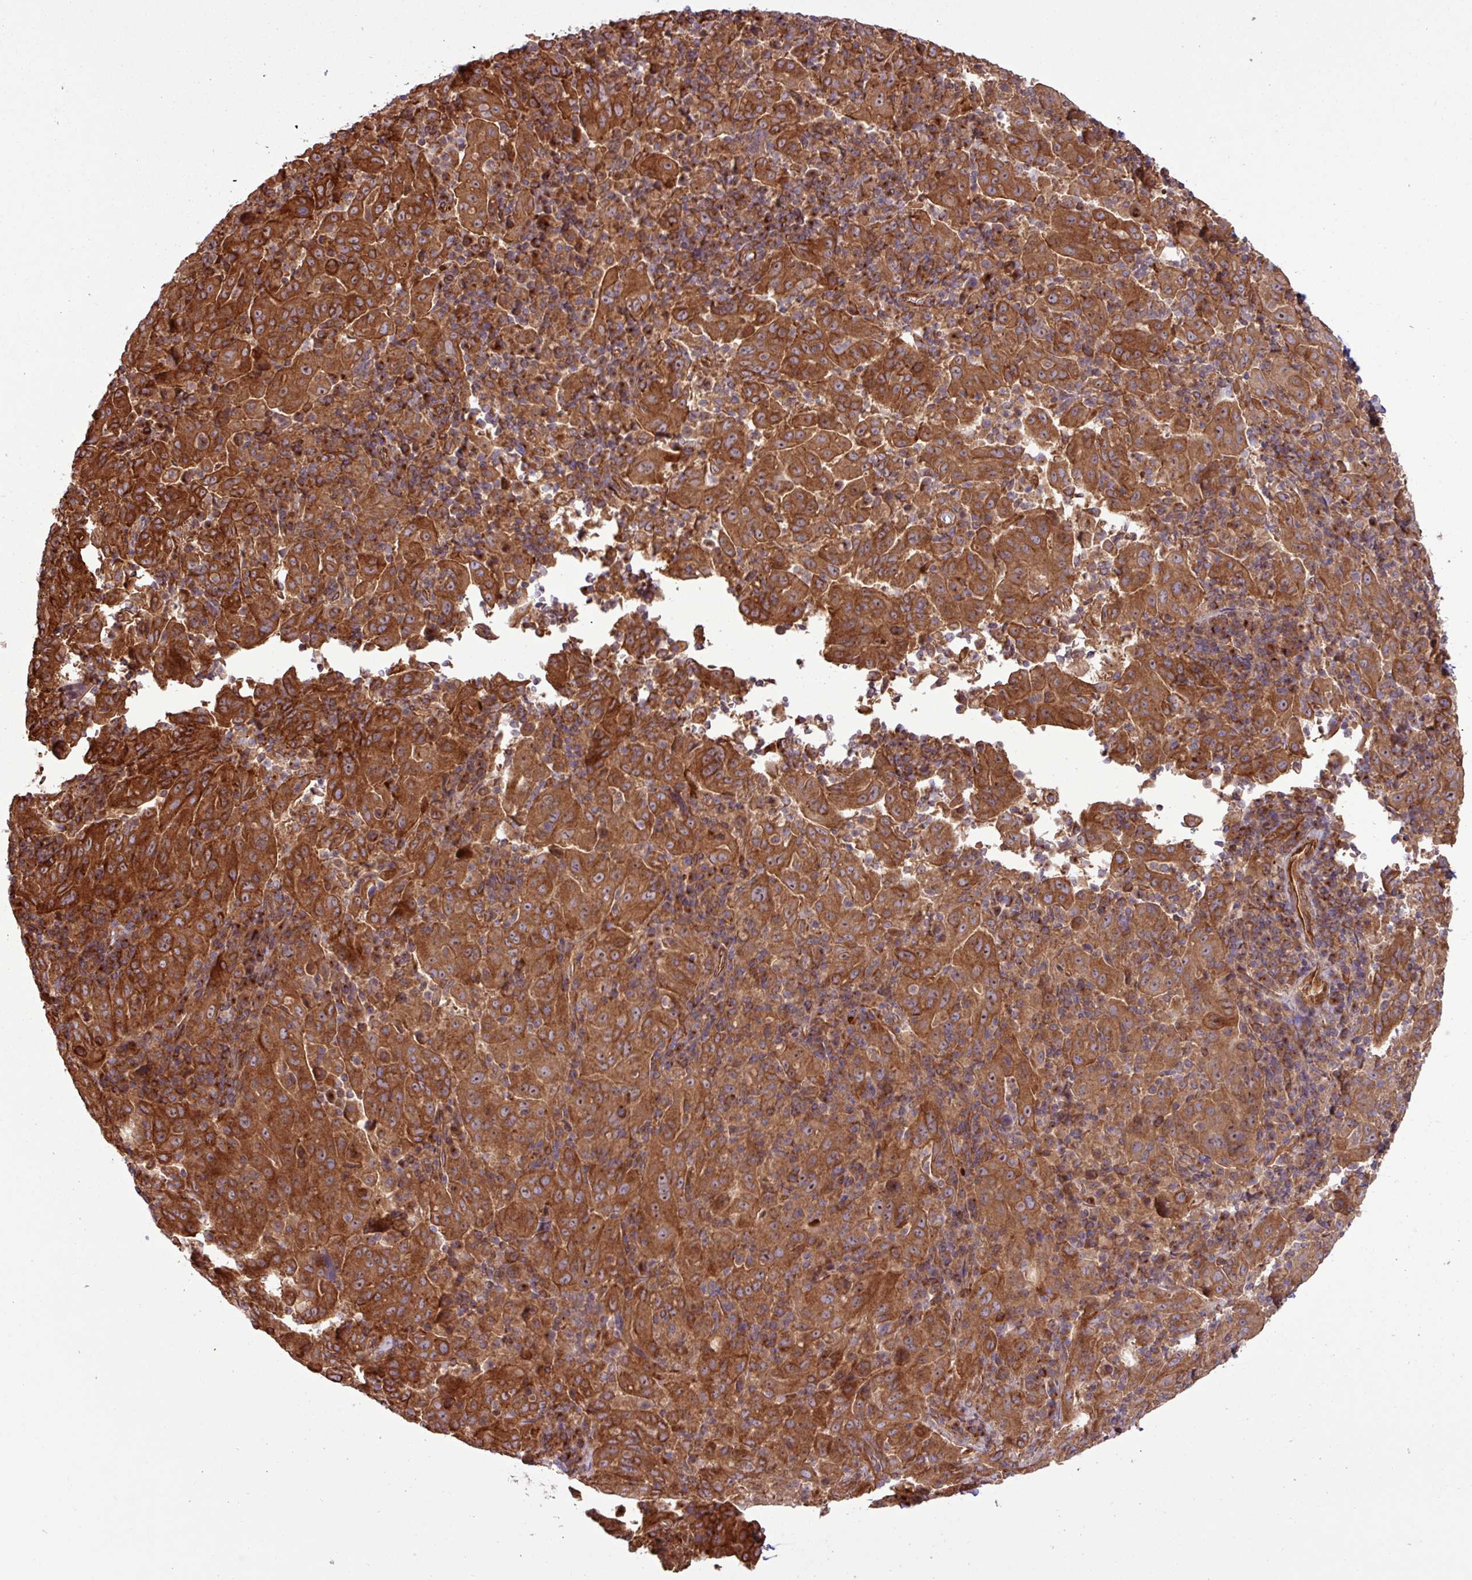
{"staining": {"intensity": "strong", "quantity": ">75%", "location": "cytoplasmic/membranous,nuclear"}, "tissue": "pancreatic cancer", "cell_type": "Tumor cells", "image_type": "cancer", "snomed": [{"axis": "morphology", "description": "Adenocarcinoma, NOS"}, {"axis": "topography", "description": "Pancreas"}], "caption": "Pancreatic adenocarcinoma stained for a protein (brown) displays strong cytoplasmic/membranous and nuclear positive expression in about >75% of tumor cells.", "gene": "ZNF300", "patient": {"sex": "male", "age": 63}}